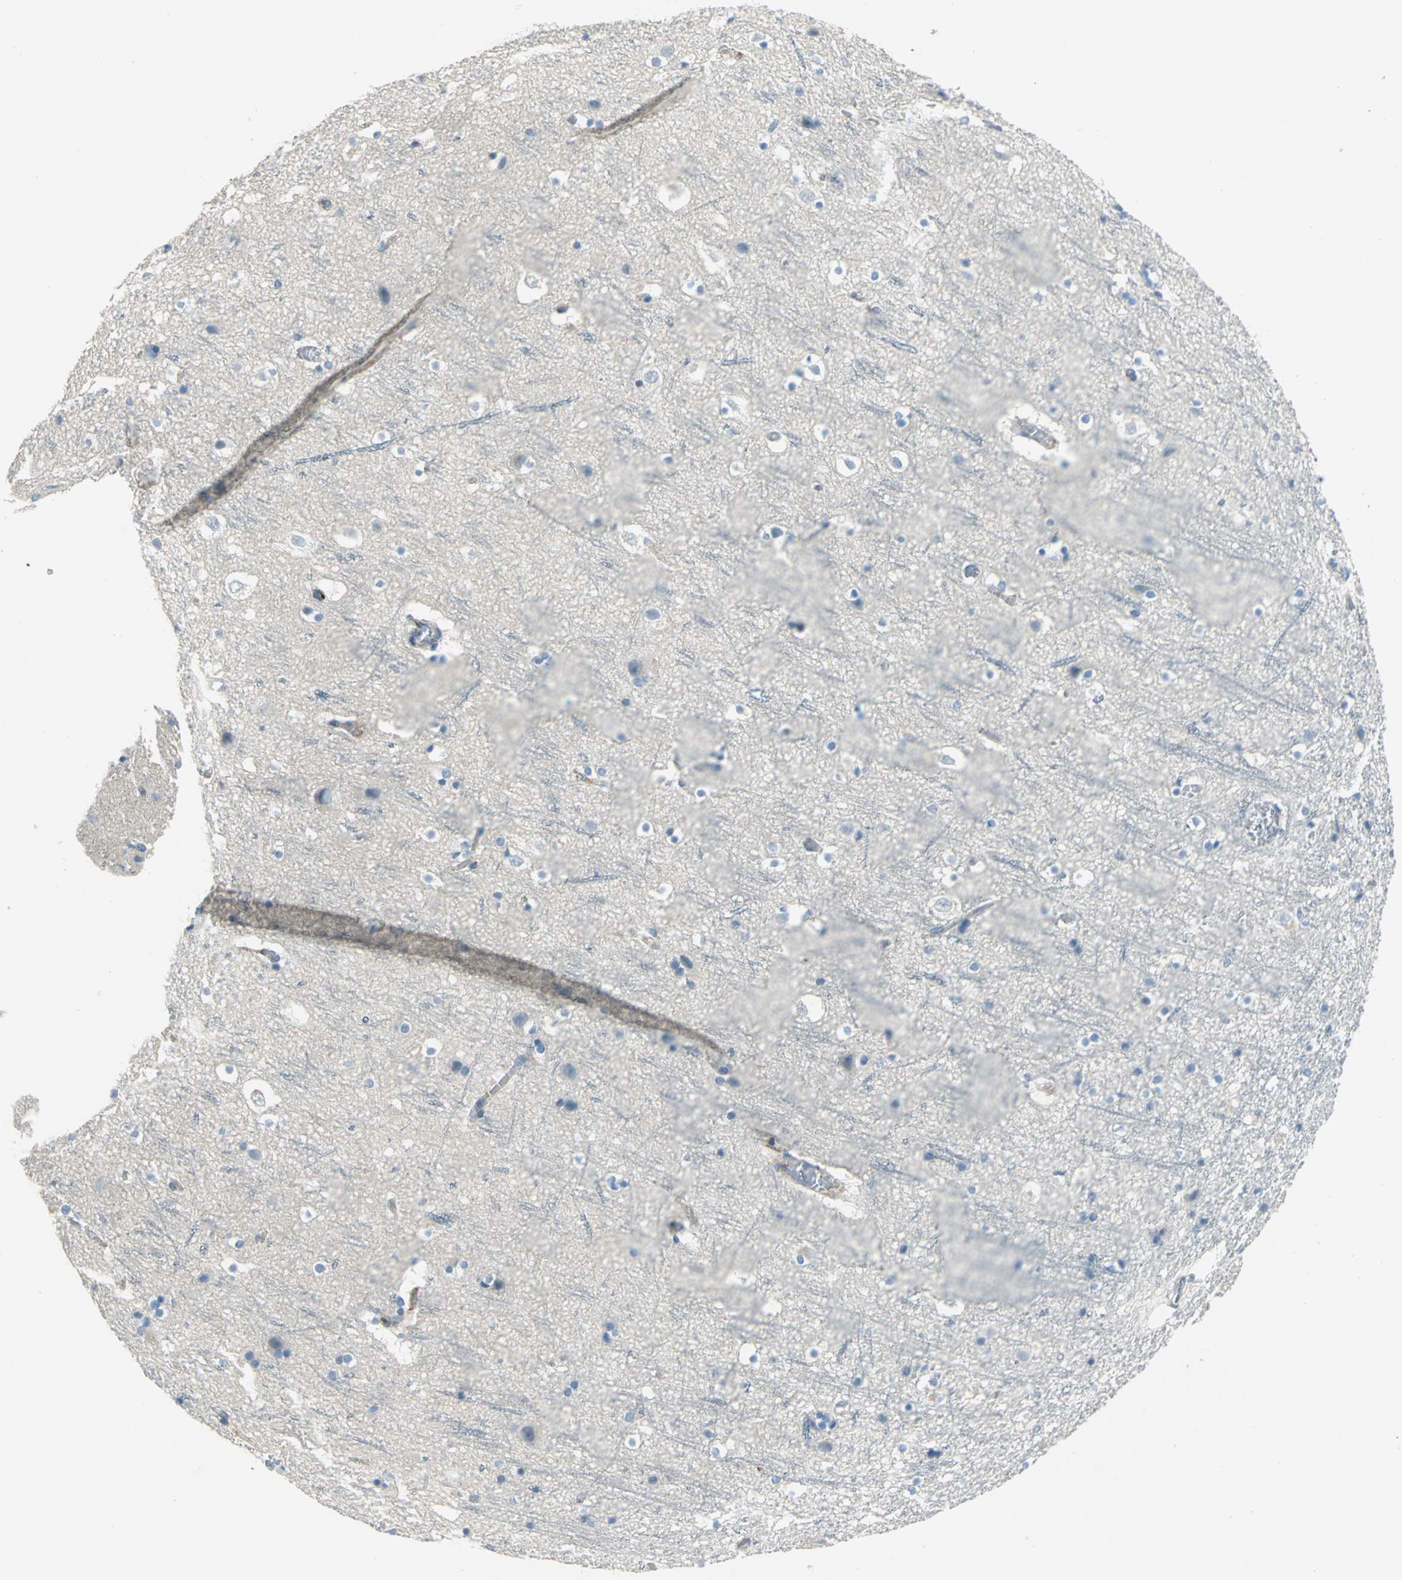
{"staining": {"intensity": "moderate", "quantity": "<25%", "location": "cytoplasmic/membranous"}, "tissue": "cerebral cortex", "cell_type": "Endothelial cells", "image_type": "normal", "snomed": [{"axis": "morphology", "description": "Normal tissue, NOS"}, {"axis": "topography", "description": "Cerebral cortex"}], "caption": "About <25% of endothelial cells in normal human cerebral cortex reveal moderate cytoplasmic/membranous protein expression as visualized by brown immunohistochemical staining.", "gene": "ALOX15", "patient": {"sex": "male", "age": 45}}